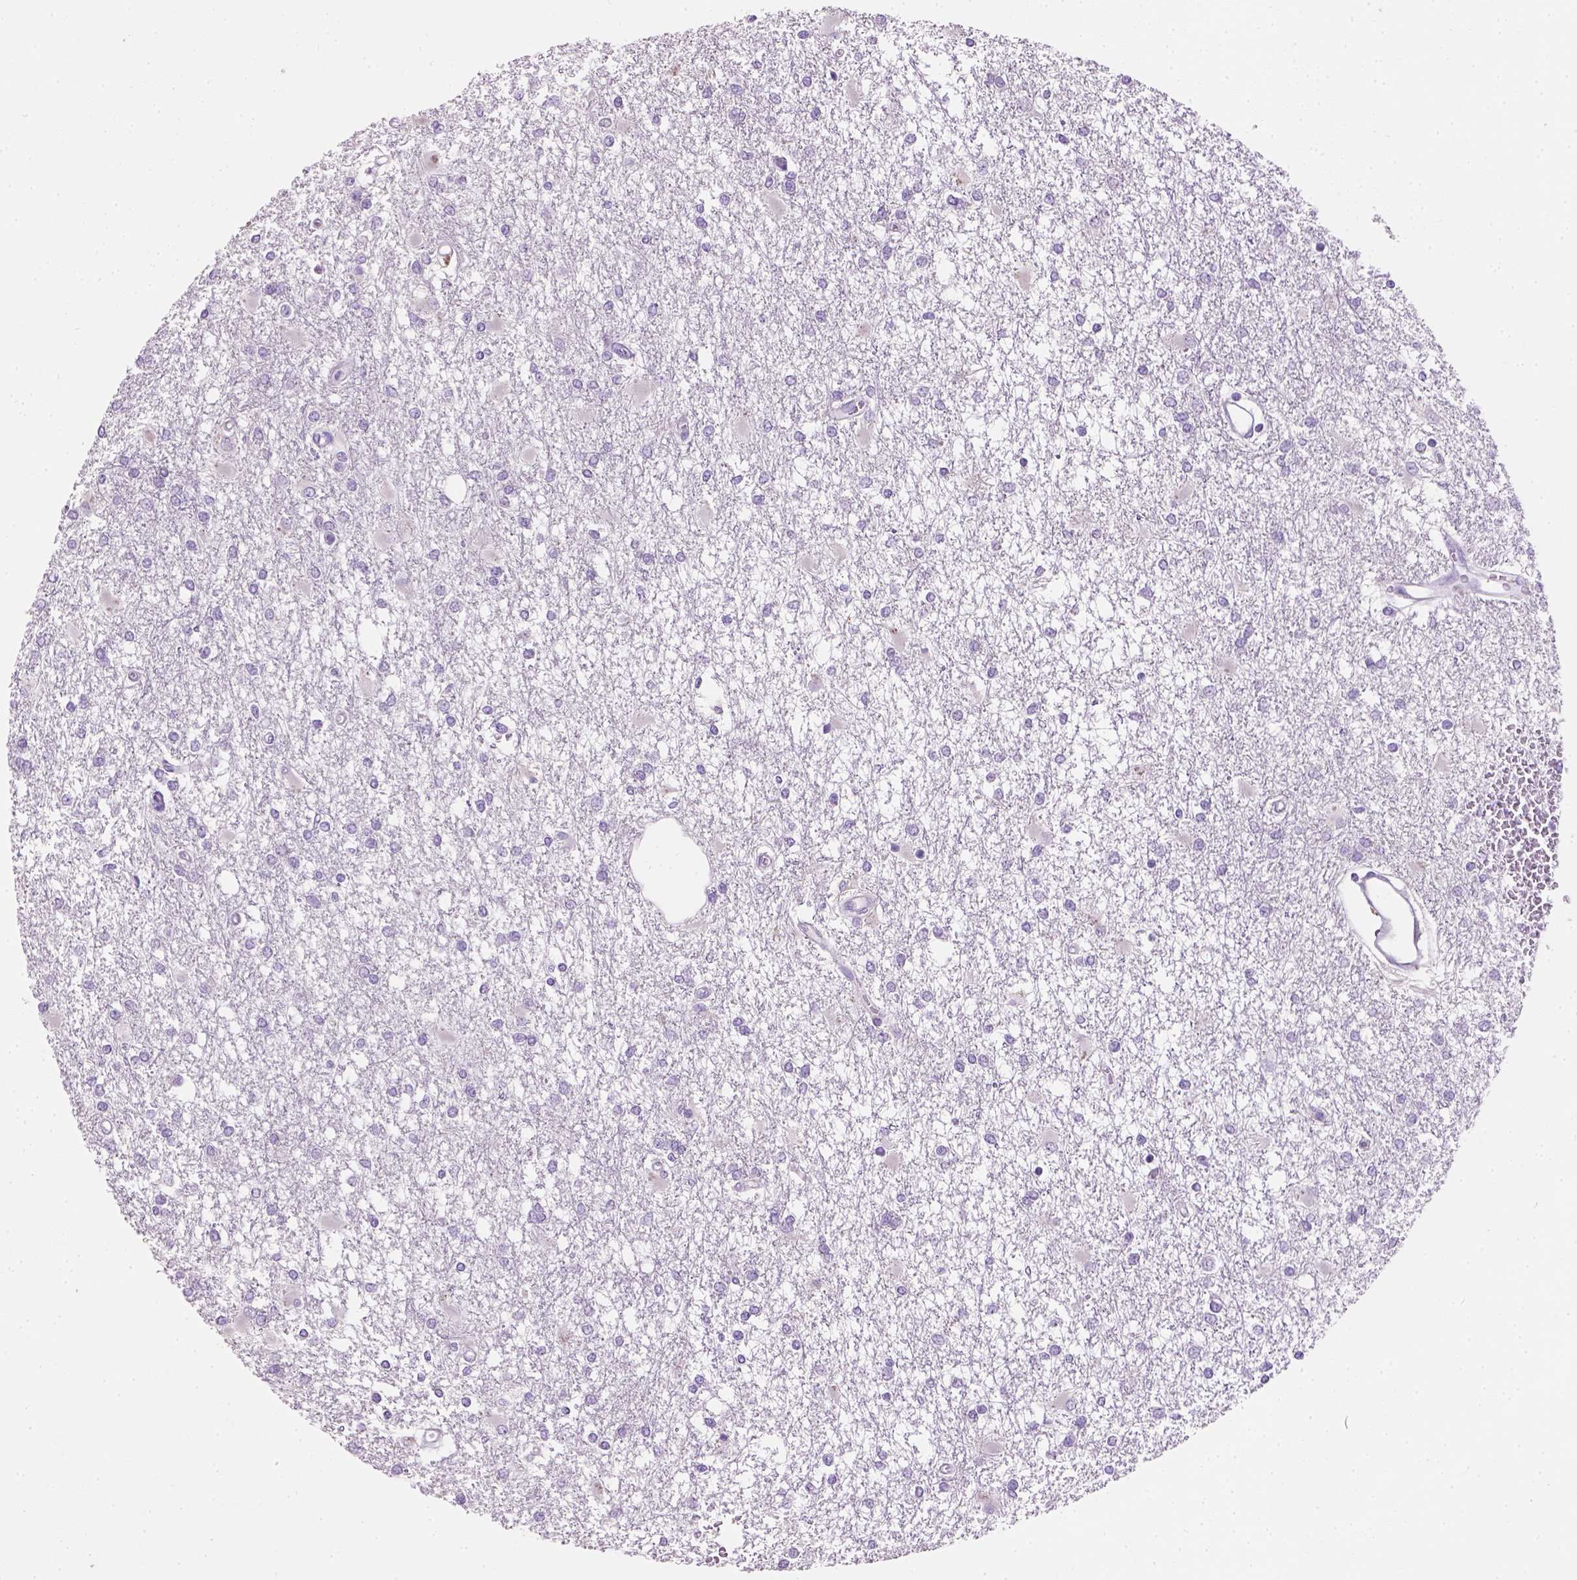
{"staining": {"intensity": "negative", "quantity": "none", "location": "none"}, "tissue": "glioma", "cell_type": "Tumor cells", "image_type": "cancer", "snomed": [{"axis": "morphology", "description": "Glioma, malignant, High grade"}, {"axis": "topography", "description": "Cerebral cortex"}], "caption": "An IHC image of malignant high-grade glioma is shown. There is no staining in tumor cells of malignant high-grade glioma.", "gene": "CYP24A1", "patient": {"sex": "male", "age": 79}}